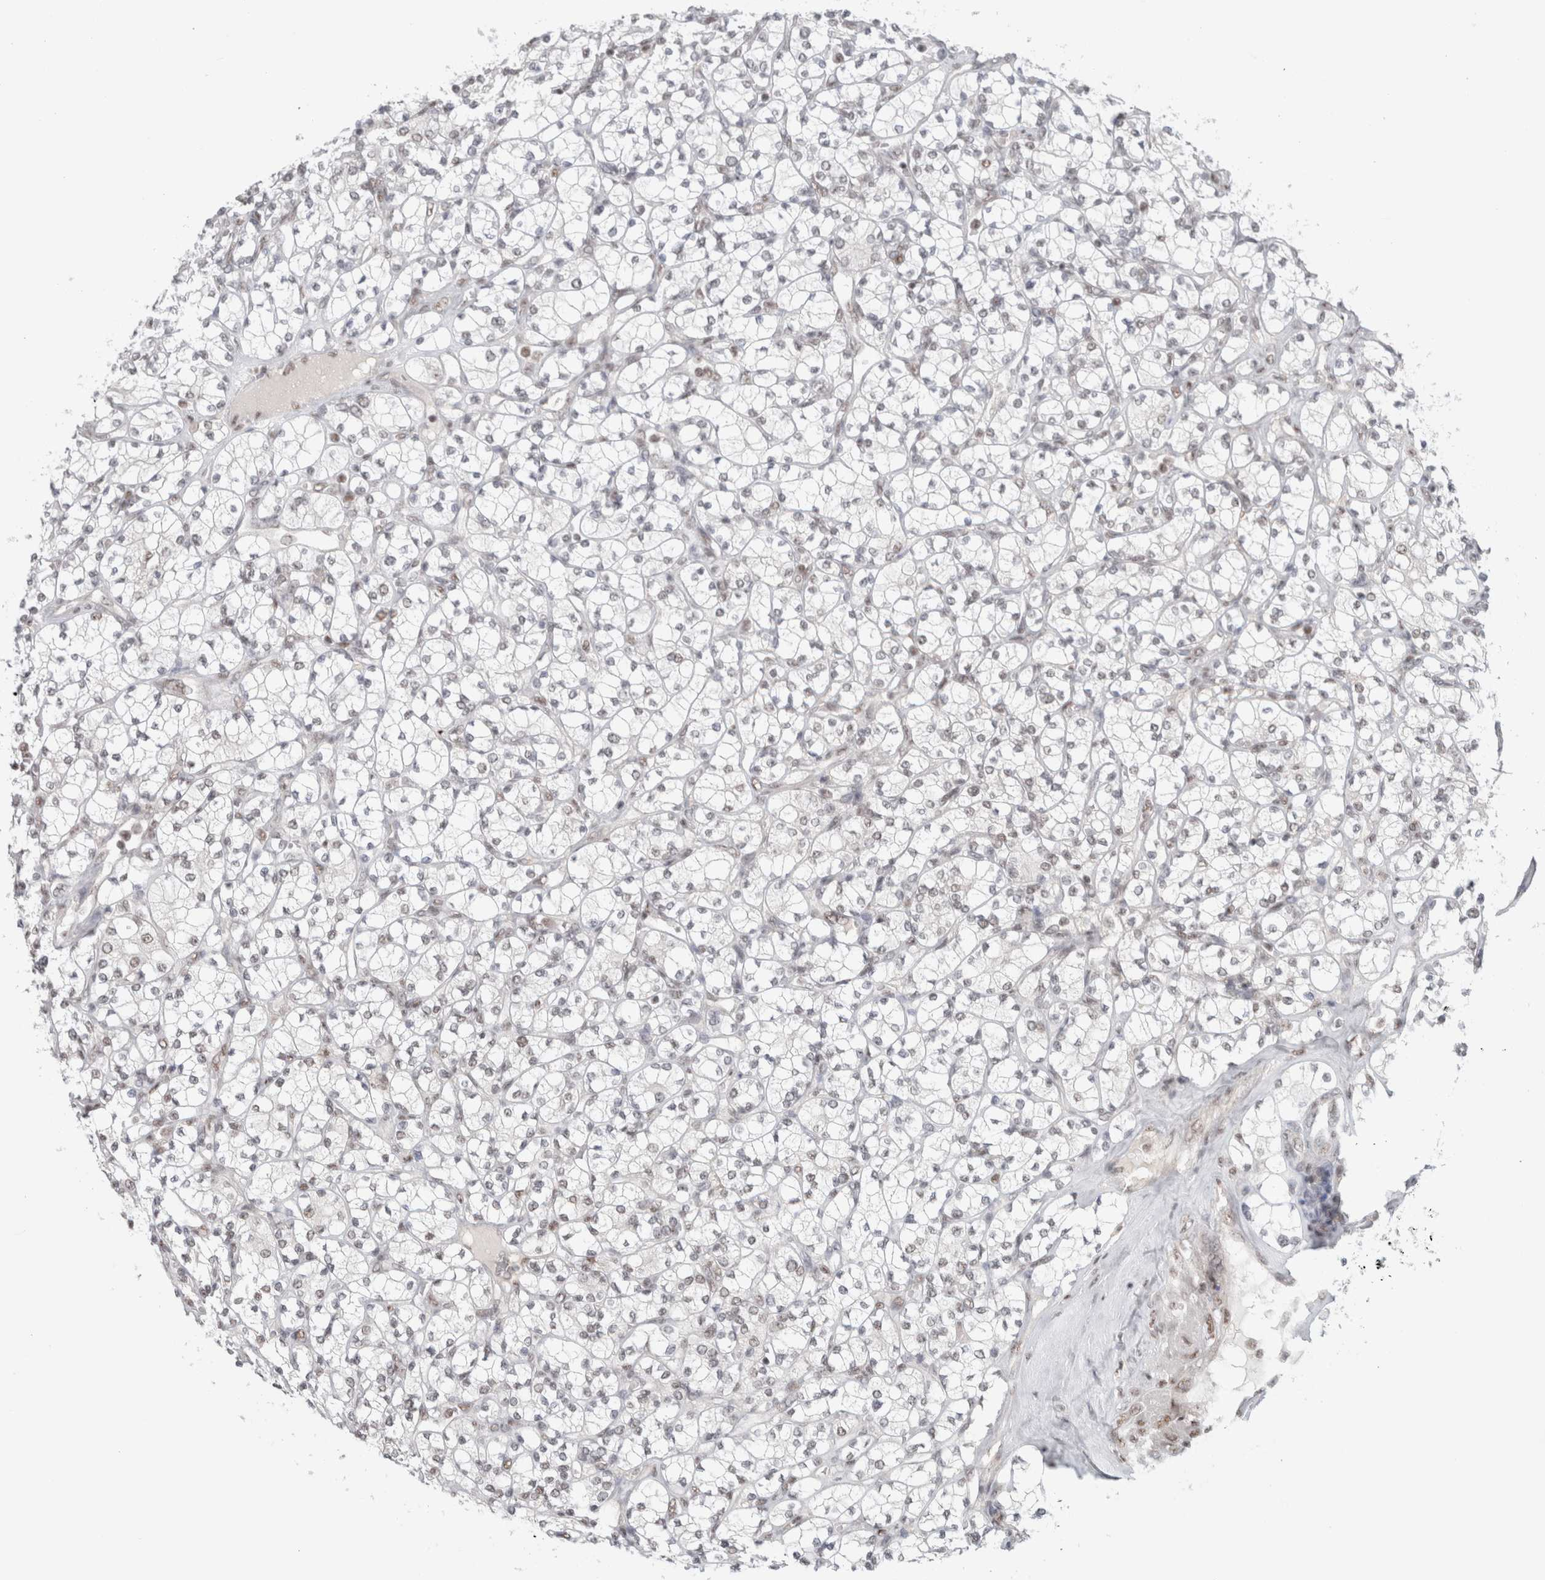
{"staining": {"intensity": "weak", "quantity": "<25%", "location": "nuclear"}, "tissue": "renal cancer", "cell_type": "Tumor cells", "image_type": "cancer", "snomed": [{"axis": "morphology", "description": "Adenocarcinoma, NOS"}, {"axis": "topography", "description": "Kidney"}], "caption": "High magnification brightfield microscopy of renal cancer stained with DAB (3,3'-diaminobenzidine) (brown) and counterstained with hematoxylin (blue): tumor cells show no significant expression.", "gene": "TRMT12", "patient": {"sex": "male", "age": 77}}